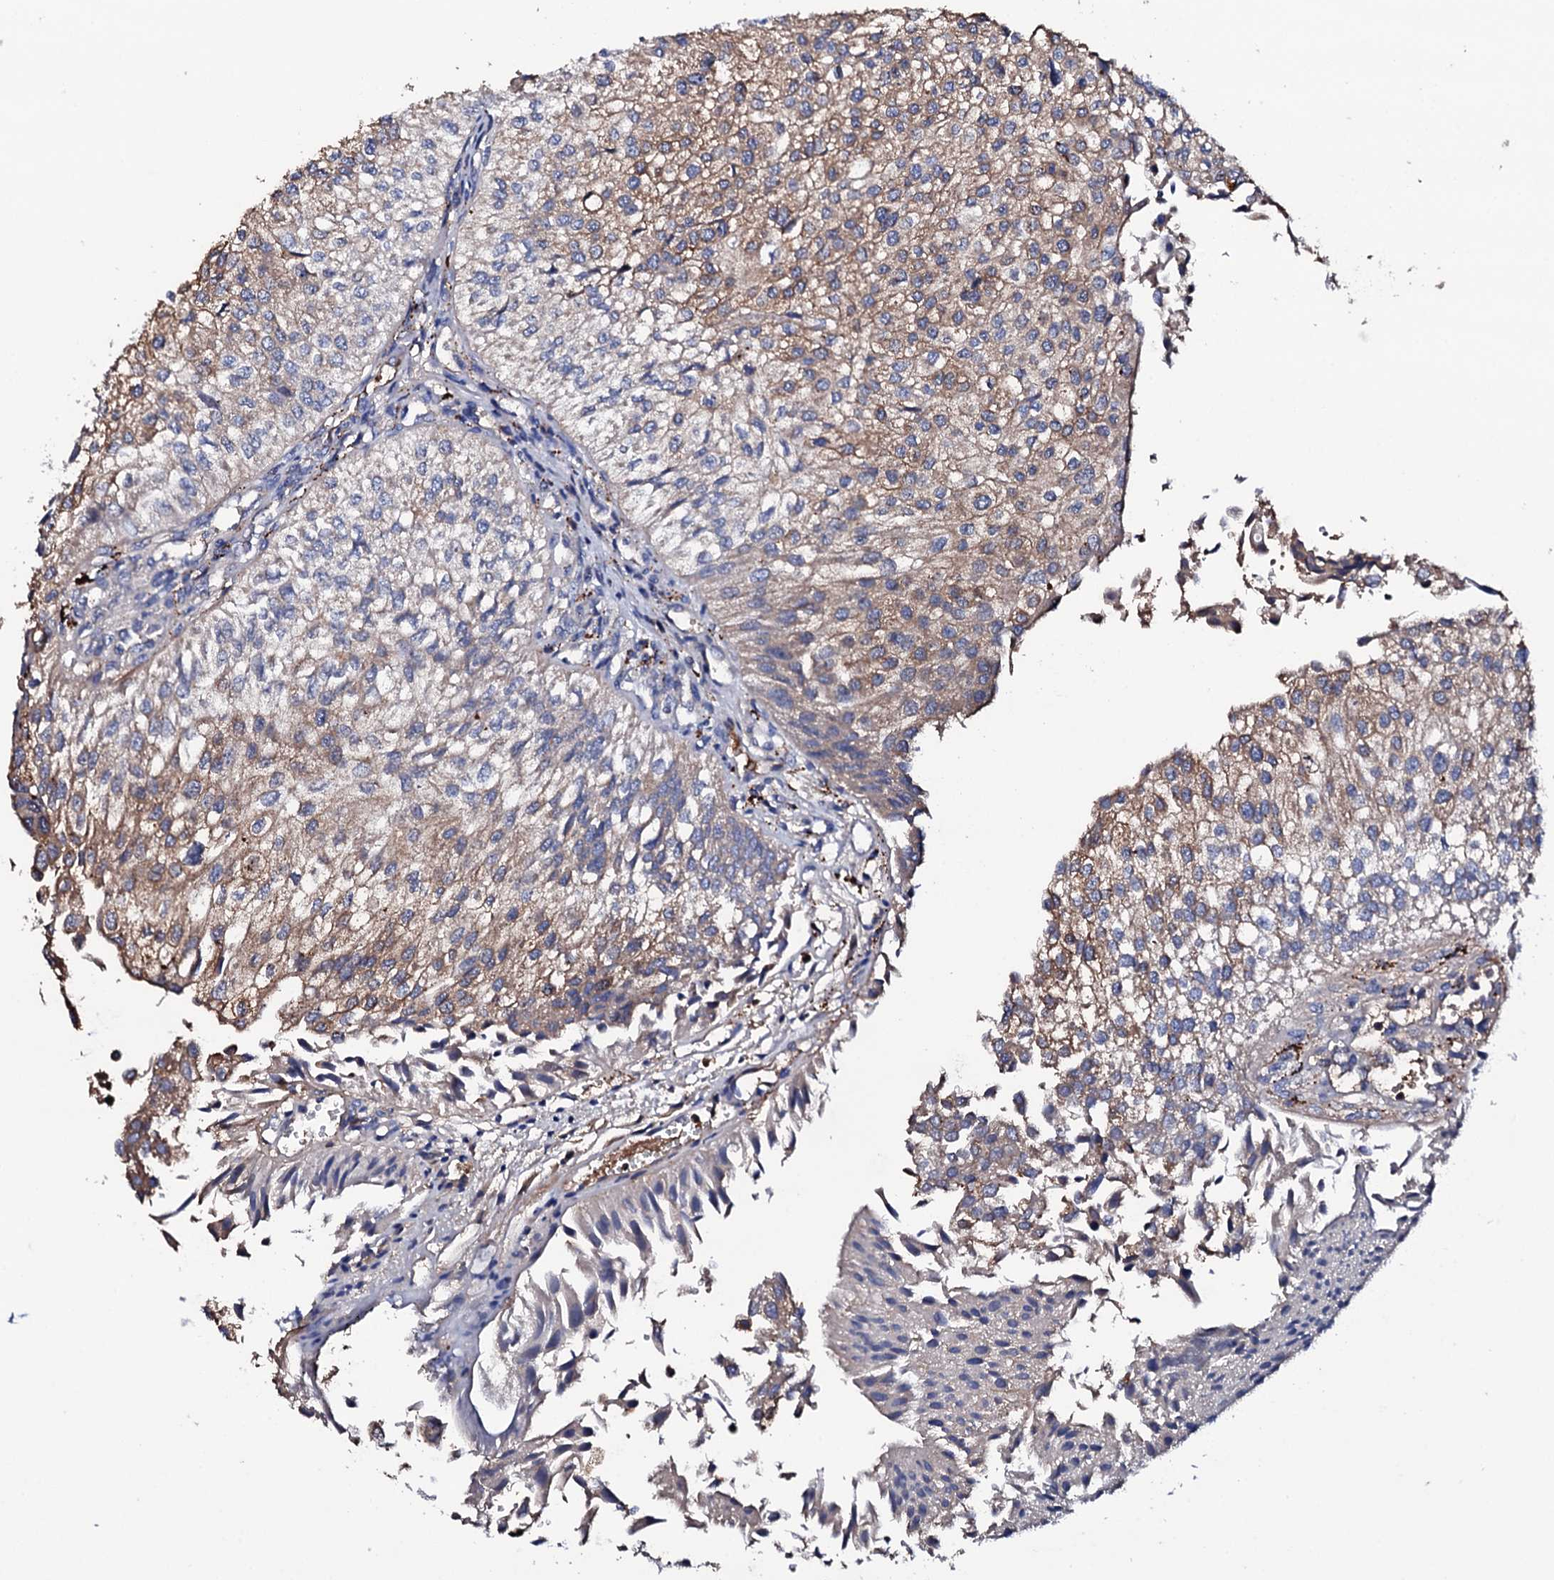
{"staining": {"intensity": "weak", "quantity": "25%-75%", "location": "cytoplasmic/membranous"}, "tissue": "urothelial cancer", "cell_type": "Tumor cells", "image_type": "cancer", "snomed": [{"axis": "morphology", "description": "Urothelial carcinoma, Low grade"}, {"axis": "topography", "description": "Urinary bladder"}], "caption": "A photomicrograph of human low-grade urothelial carcinoma stained for a protein shows weak cytoplasmic/membranous brown staining in tumor cells.", "gene": "TCAF2", "patient": {"sex": "female", "age": 89}}